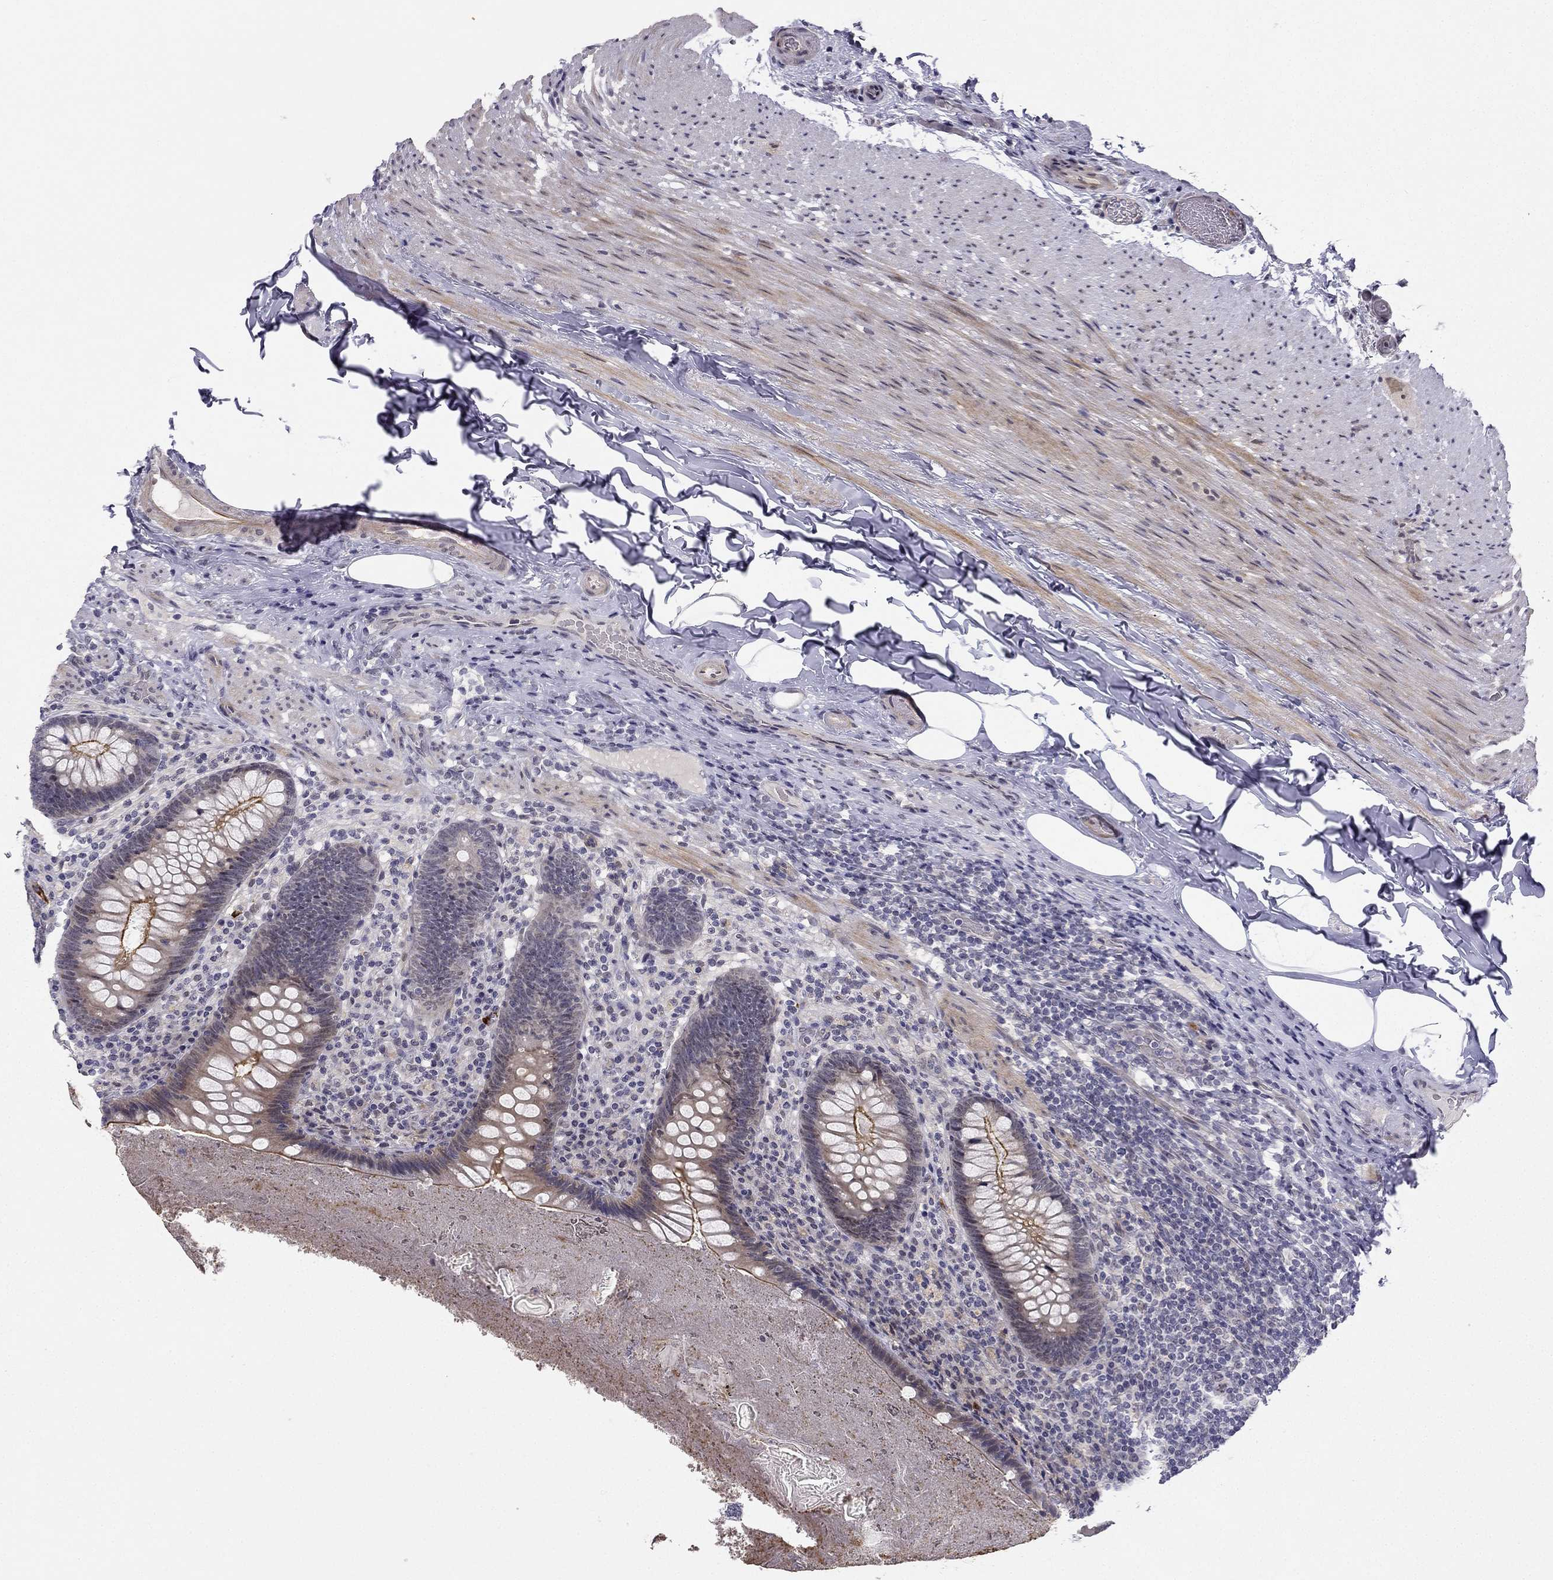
{"staining": {"intensity": "strong", "quantity": ">75%", "location": "cytoplasmic/membranous"}, "tissue": "appendix", "cell_type": "Glandular cells", "image_type": "normal", "snomed": [{"axis": "morphology", "description": "Normal tissue, NOS"}, {"axis": "topography", "description": "Appendix"}], "caption": "This is a histology image of IHC staining of benign appendix, which shows strong positivity in the cytoplasmic/membranous of glandular cells.", "gene": "CHST8", "patient": {"sex": "male", "age": 47}}